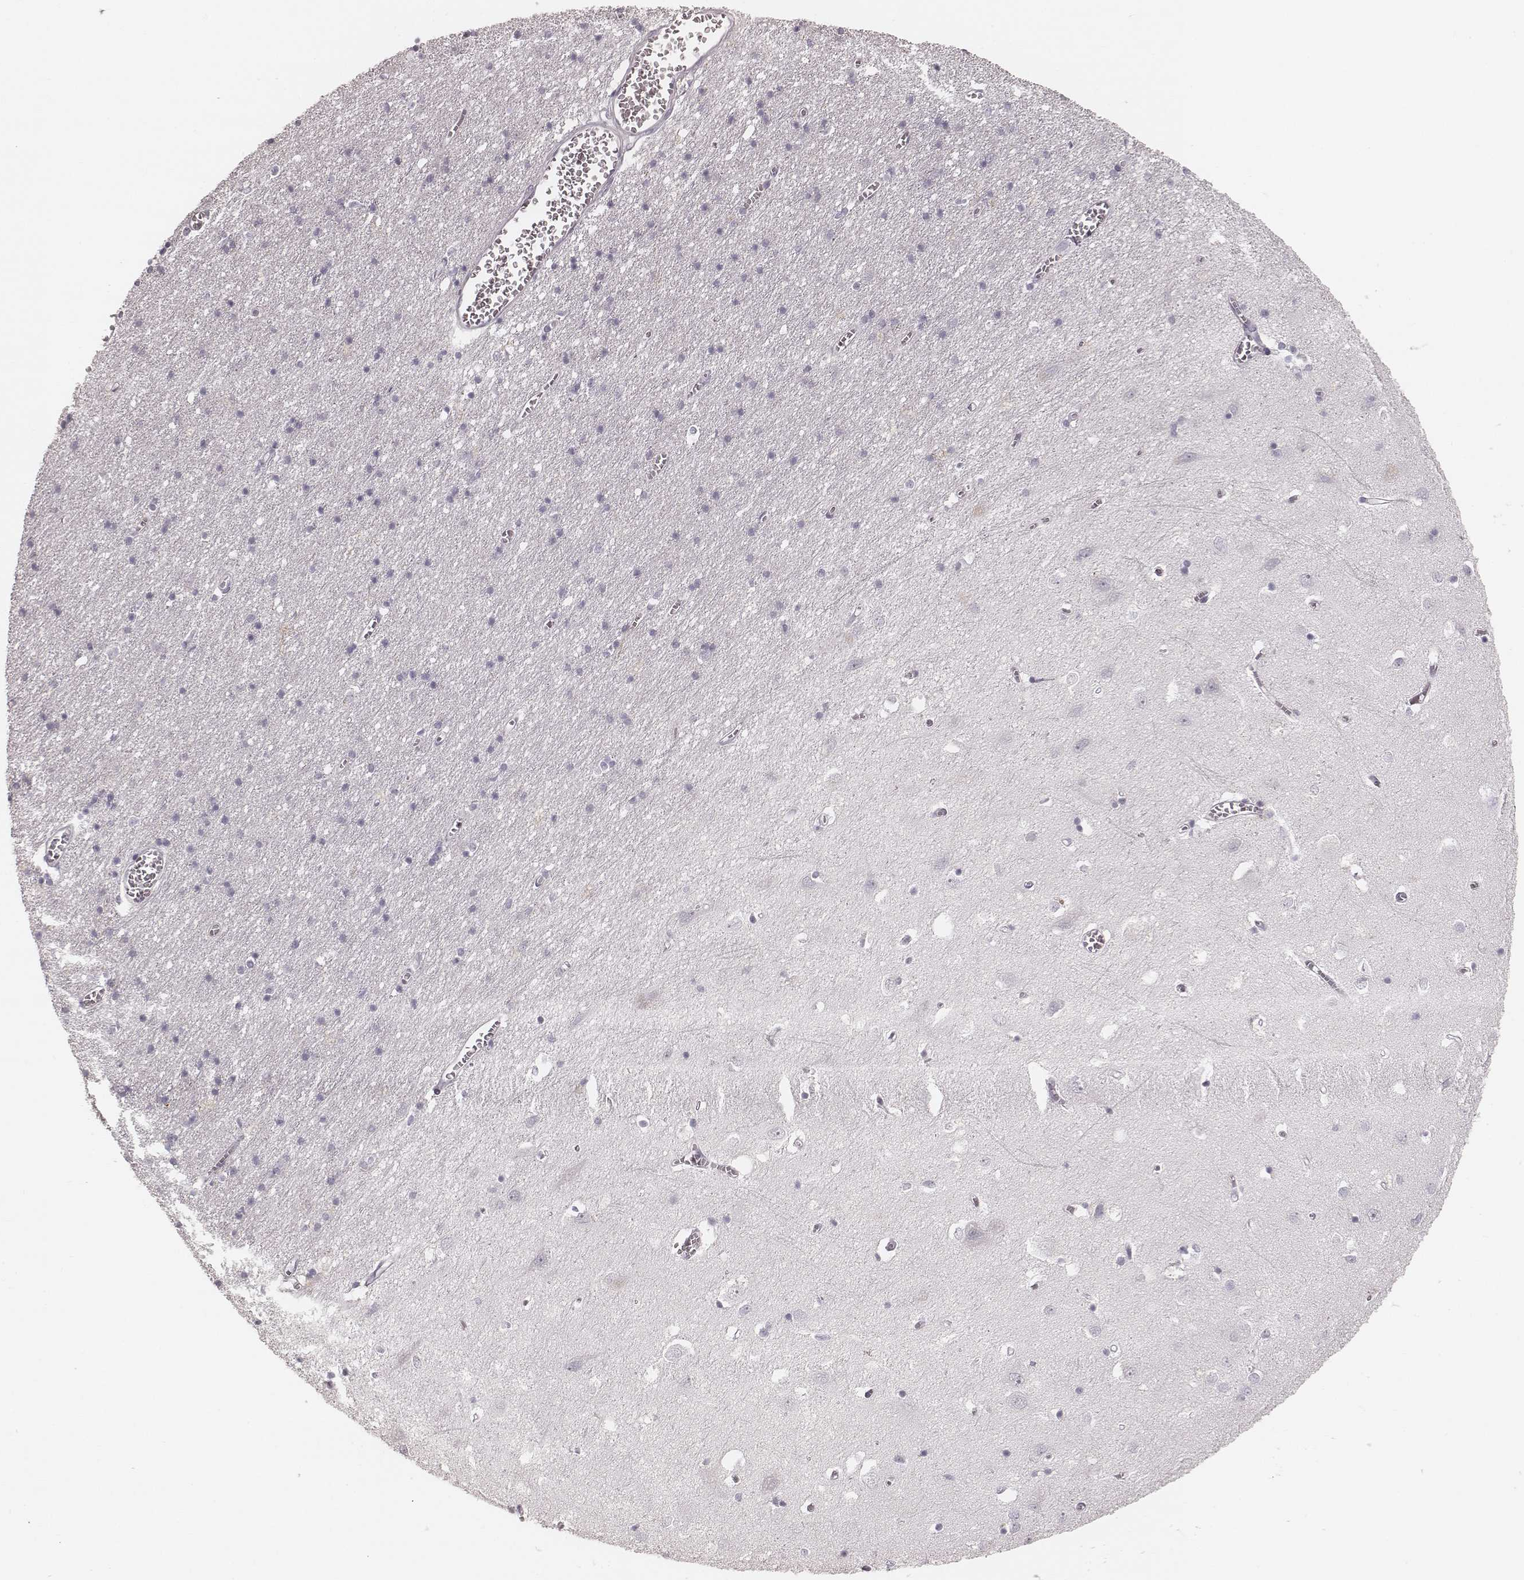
{"staining": {"intensity": "negative", "quantity": "none", "location": "none"}, "tissue": "cerebral cortex", "cell_type": "Endothelial cells", "image_type": "normal", "snomed": [{"axis": "morphology", "description": "Normal tissue, NOS"}, {"axis": "topography", "description": "Cerebral cortex"}], "caption": "Photomicrograph shows no significant protein staining in endothelial cells of normal cerebral cortex.", "gene": "SPATA24", "patient": {"sex": "male", "age": 70}}